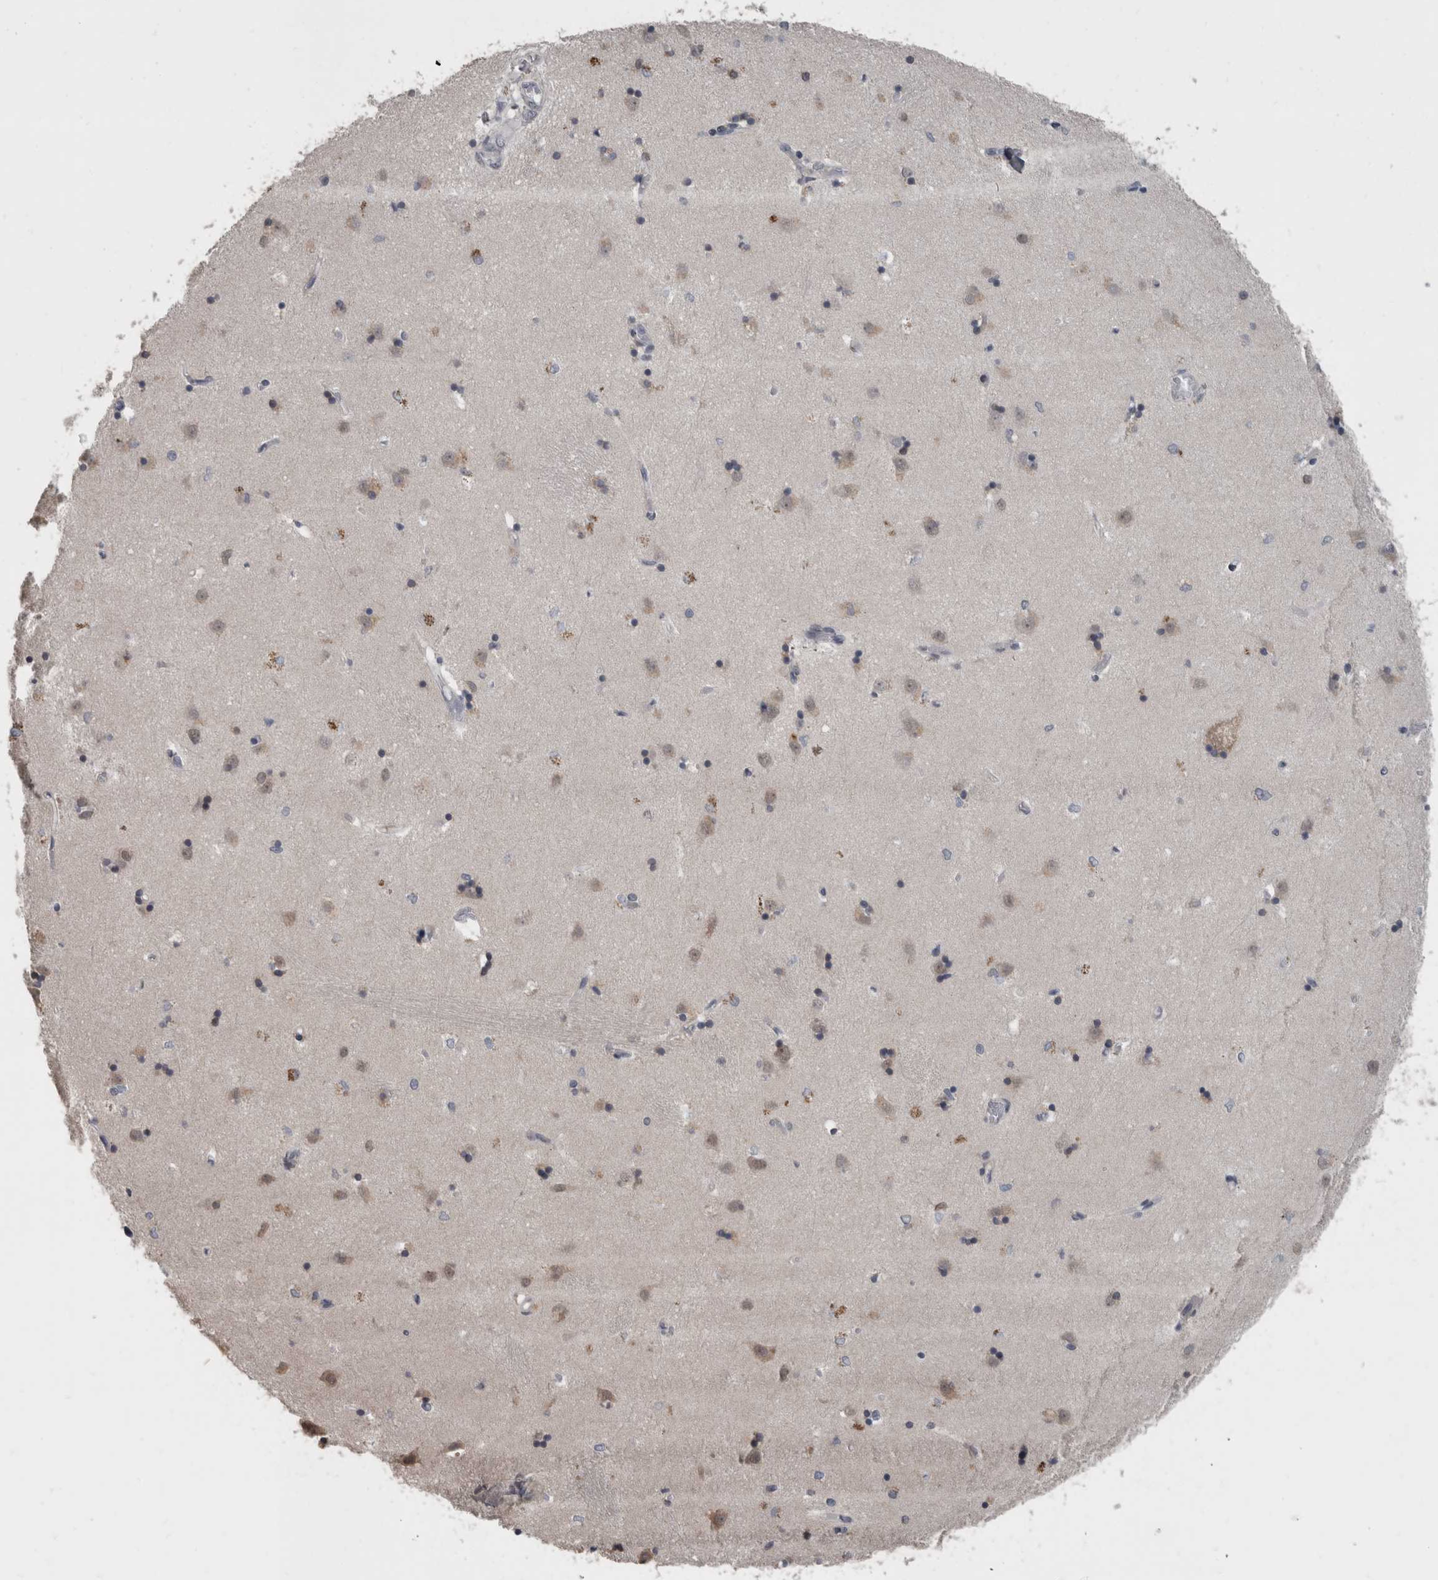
{"staining": {"intensity": "weak", "quantity": "<25%", "location": "cytoplasmic/membranous,nuclear"}, "tissue": "caudate", "cell_type": "Glial cells", "image_type": "normal", "snomed": [{"axis": "morphology", "description": "Normal tissue, NOS"}, {"axis": "topography", "description": "Lateral ventricle wall"}], "caption": "Photomicrograph shows no protein expression in glial cells of normal caudate. (DAB (3,3'-diaminobenzidine) immunohistochemistry (IHC) with hematoxylin counter stain).", "gene": "ZBTB21", "patient": {"sex": "male", "age": 45}}